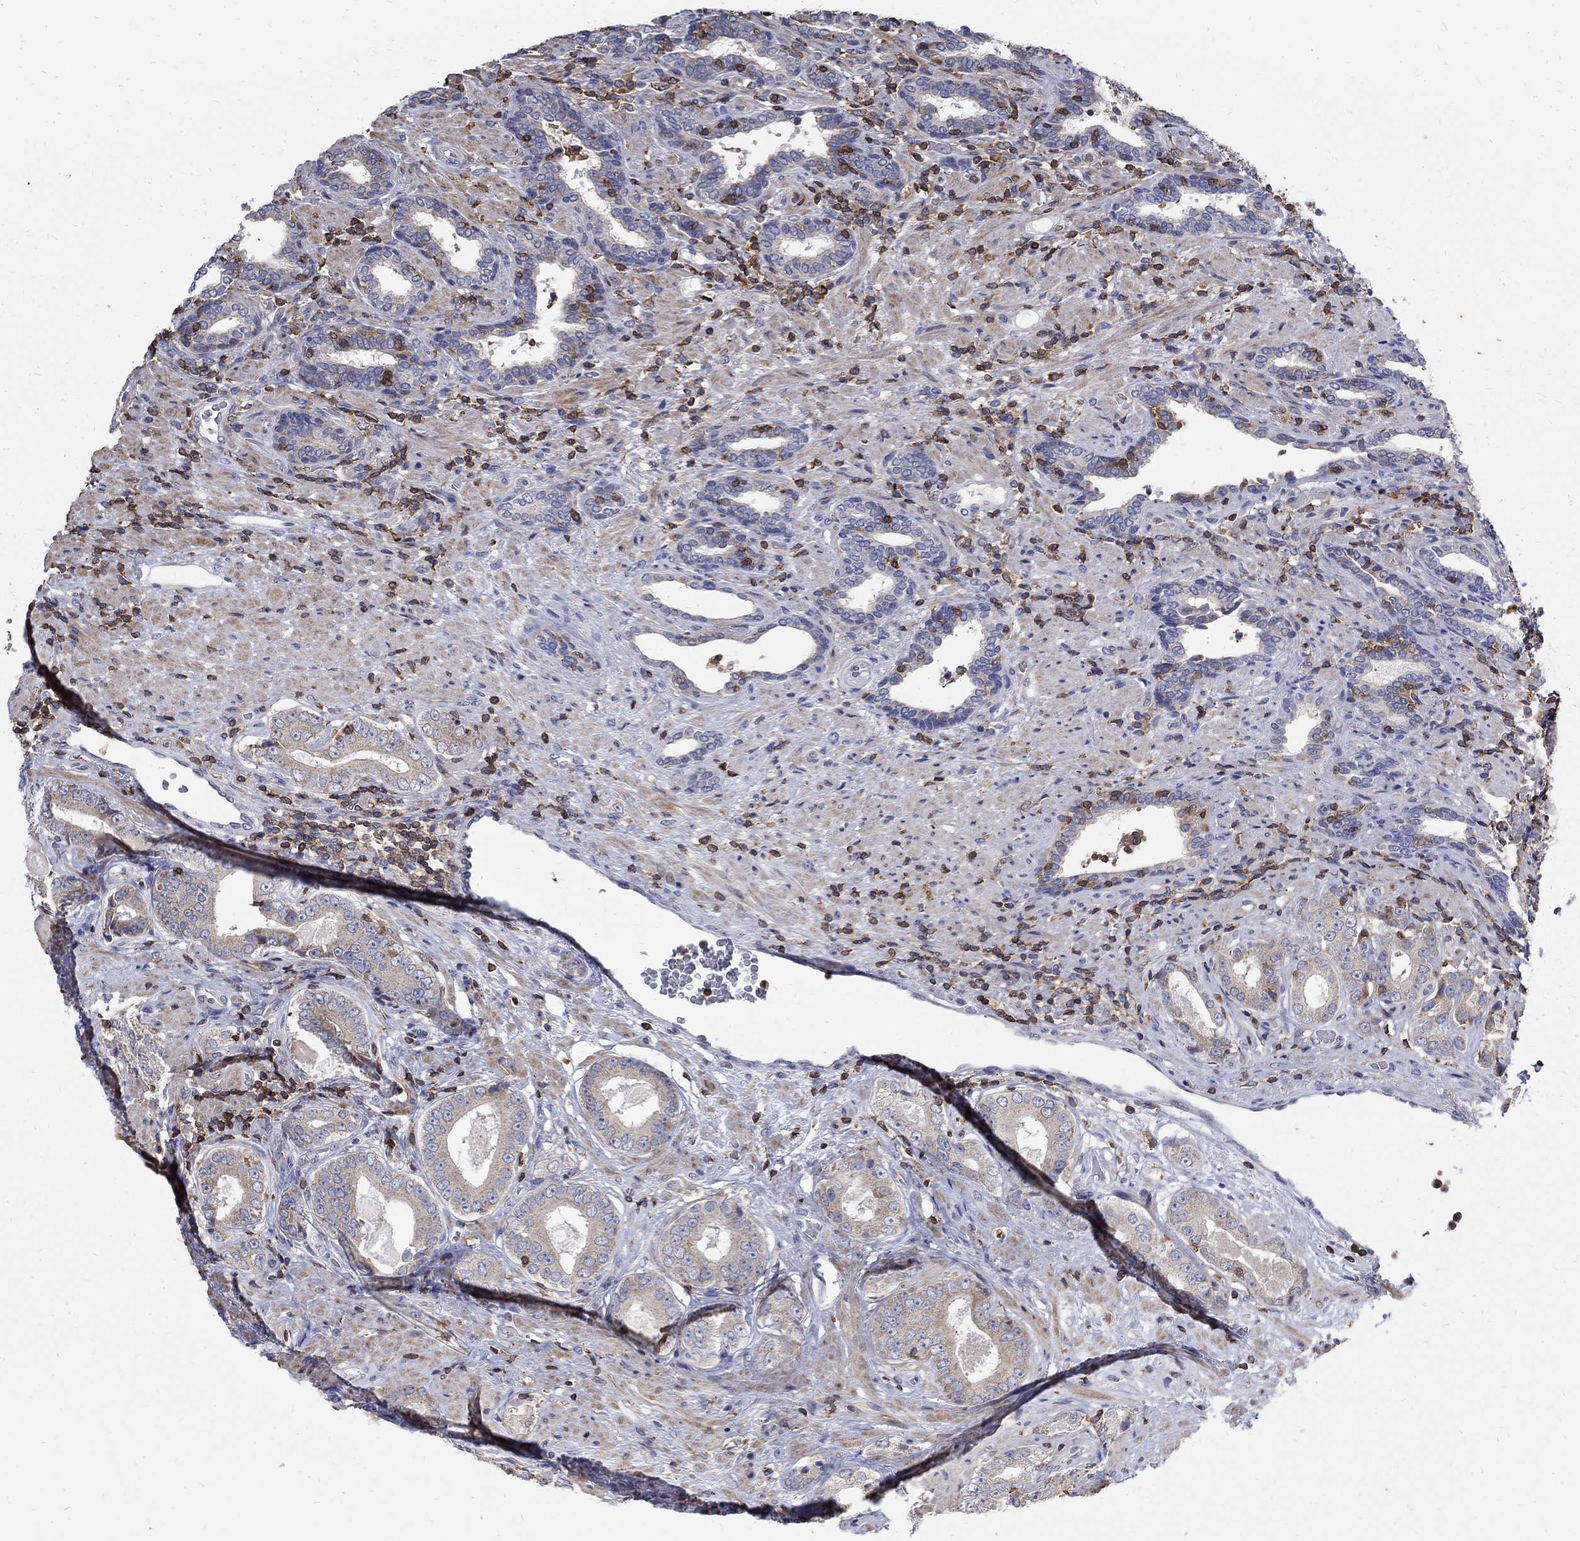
{"staining": {"intensity": "weak", "quantity": "25%-75%", "location": "cytoplasmic/membranous"}, "tissue": "prostate cancer", "cell_type": "Tumor cells", "image_type": "cancer", "snomed": [{"axis": "morphology", "description": "Adenocarcinoma, Low grade"}, {"axis": "topography", "description": "Prostate and seminal vesicle, NOS"}], "caption": "Protein analysis of prostate cancer (adenocarcinoma (low-grade)) tissue demonstrates weak cytoplasmic/membranous positivity in approximately 25%-75% of tumor cells.", "gene": "AGAP2", "patient": {"sex": "male", "age": 61}}